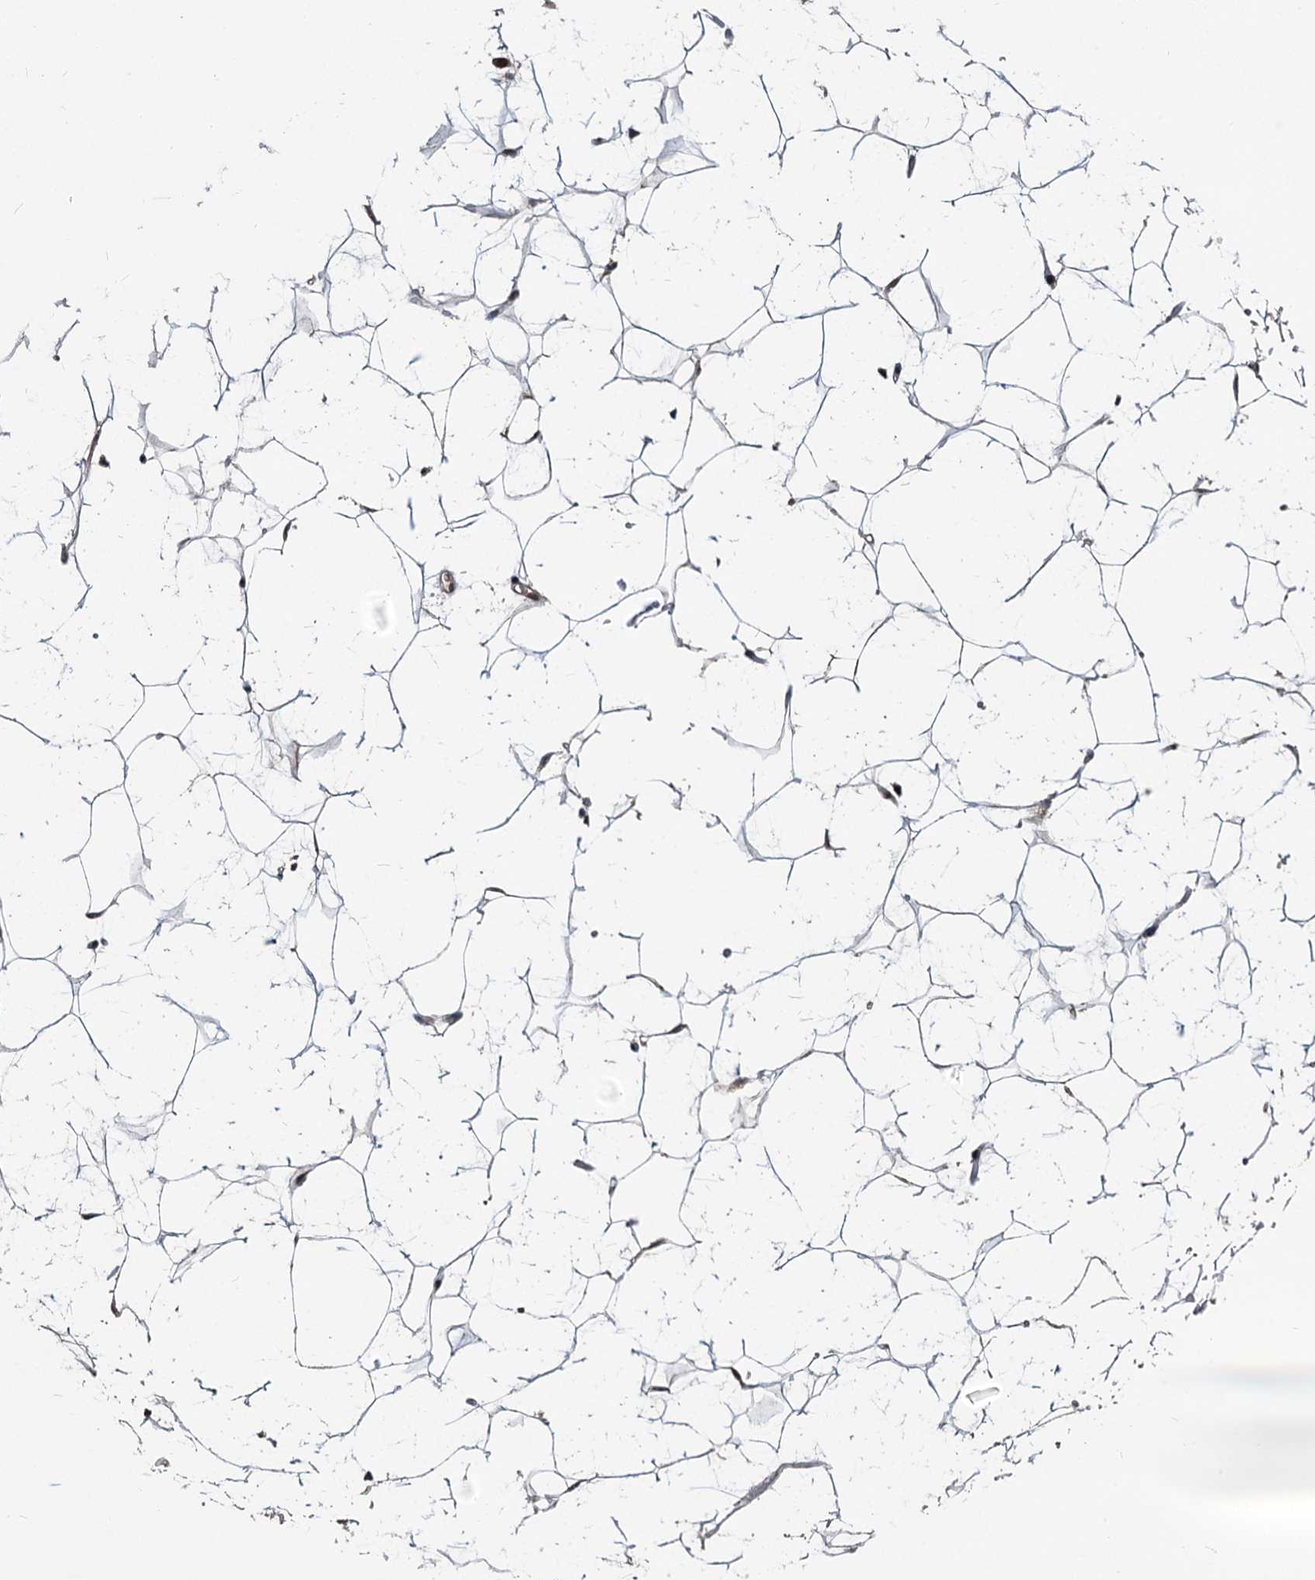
{"staining": {"intensity": "weak", "quantity": "<25%", "location": "nuclear"}, "tissue": "adipose tissue", "cell_type": "Adipocytes", "image_type": "normal", "snomed": [{"axis": "morphology", "description": "Normal tissue, NOS"}, {"axis": "topography", "description": "Breast"}], "caption": "DAB immunohistochemical staining of unremarkable human adipose tissue demonstrates no significant staining in adipocytes. The staining is performed using DAB brown chromogen with nuclei counter-stained in using hematoxylin.", "gene": "RITA1", "patient": {"sex": "female", "age": 26}}